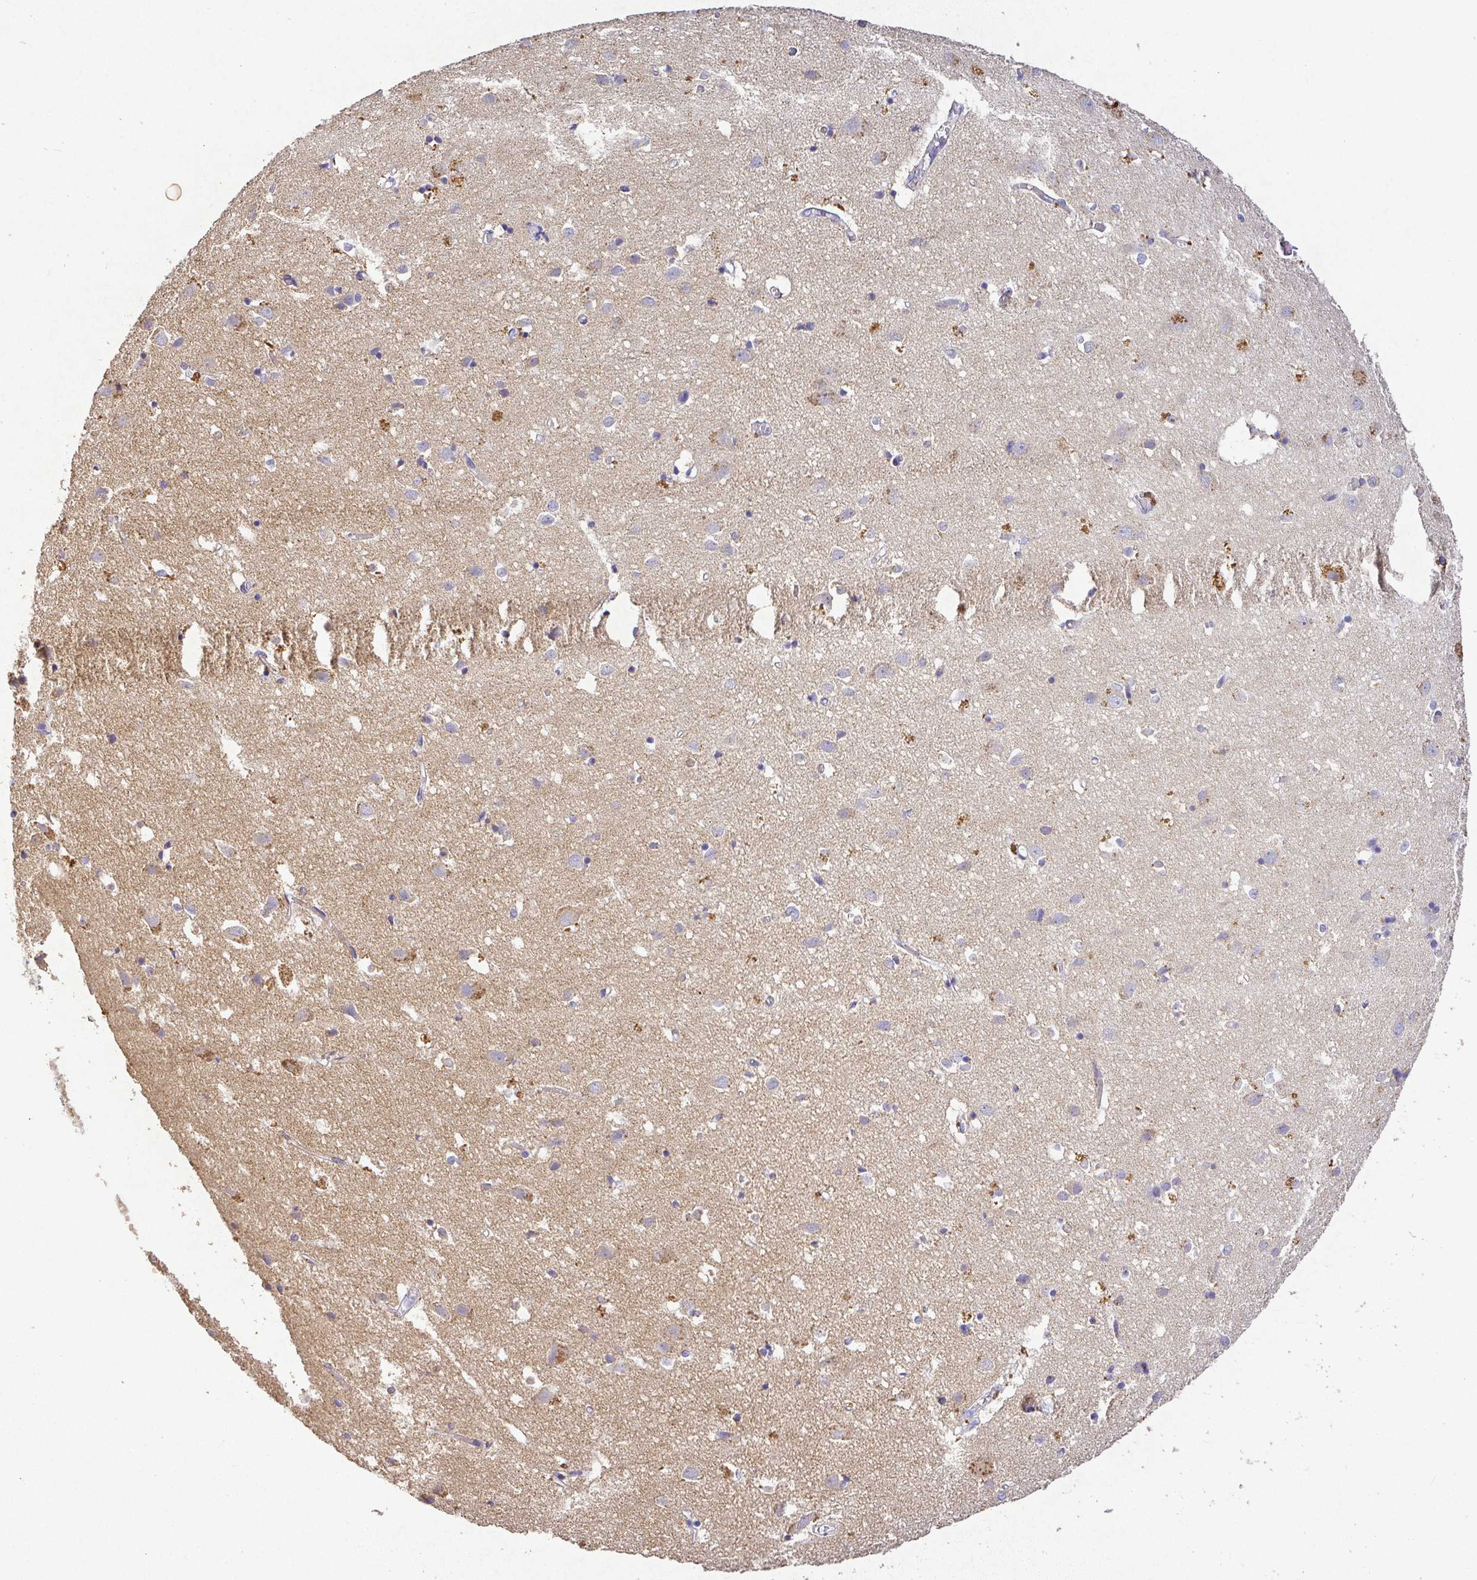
{"staining": {"intensity": "negative", "quantity": "none", "location": "none"}, "tissue": "cerebral cortex", "cell_type": "Endothelial cells", "image_type": "normal", "snomed": [{"axis": "morphology", "description": "Normal tissue, NOS"}, {"axis": "topography", "description": "Cerebral cortex"}], "caption": "This is a micrograph of immunohistochemistry staining of benign cerebral cortex, which shows no expression in endothelial cells.", "gene": "RPS2", "patient": {"sex": "male", "age": 70}}